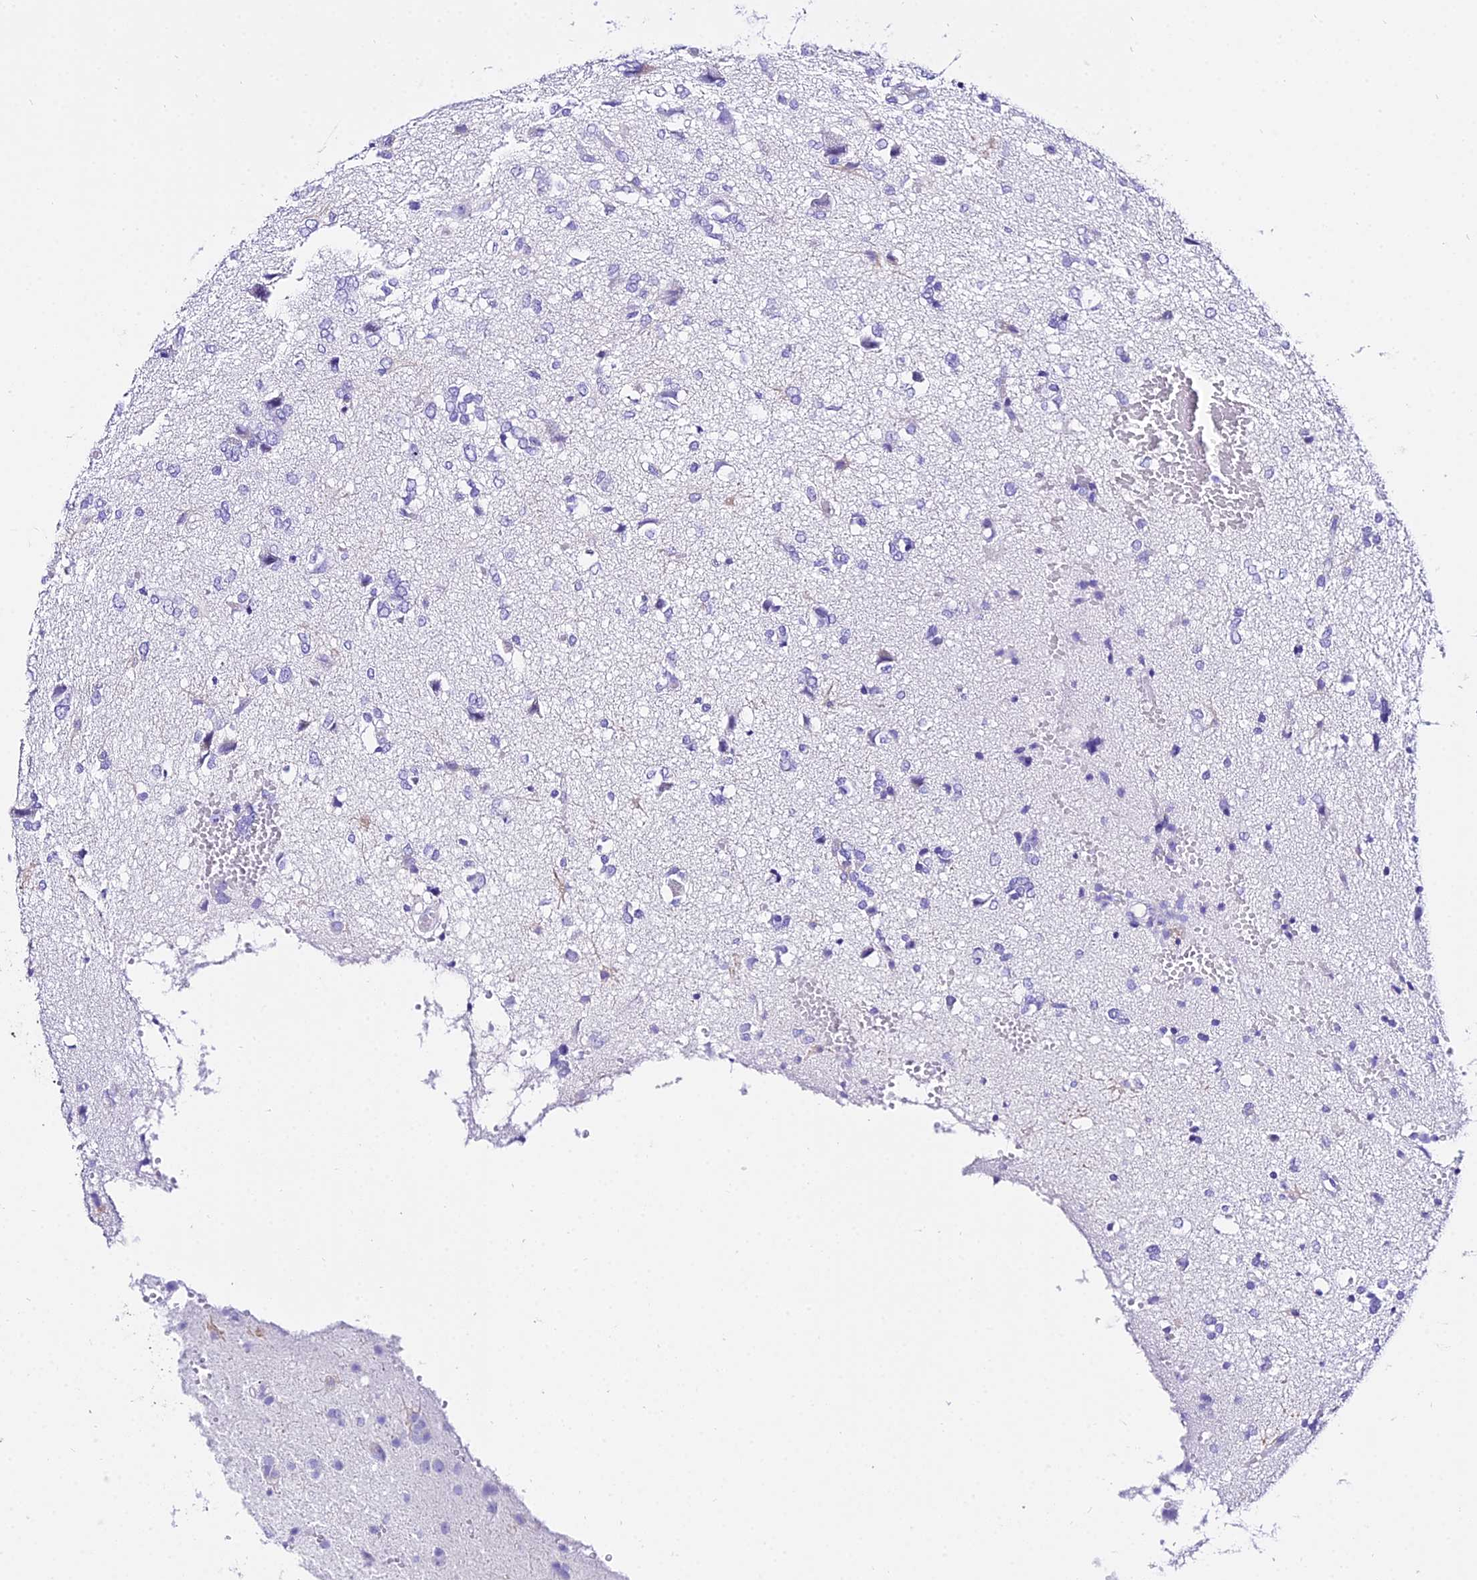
{"staining": {"intensity": "negative", "quantity": "none", "location": "none"}, "tissue": "glioma", "cell_type": "Tumor cells", "image_type": "cancer", "snomed": [{"axis": "morphology", "description": "Glioma, malignant, High grade"}, {"axis": "topography", "description": "Brain"}], "caption": "Immunohistochemistry (IHC) of glioma reveals no staining in tumor cells.", "gene": "TRMT44", "patient": {"sex": "female", "age": 59}}